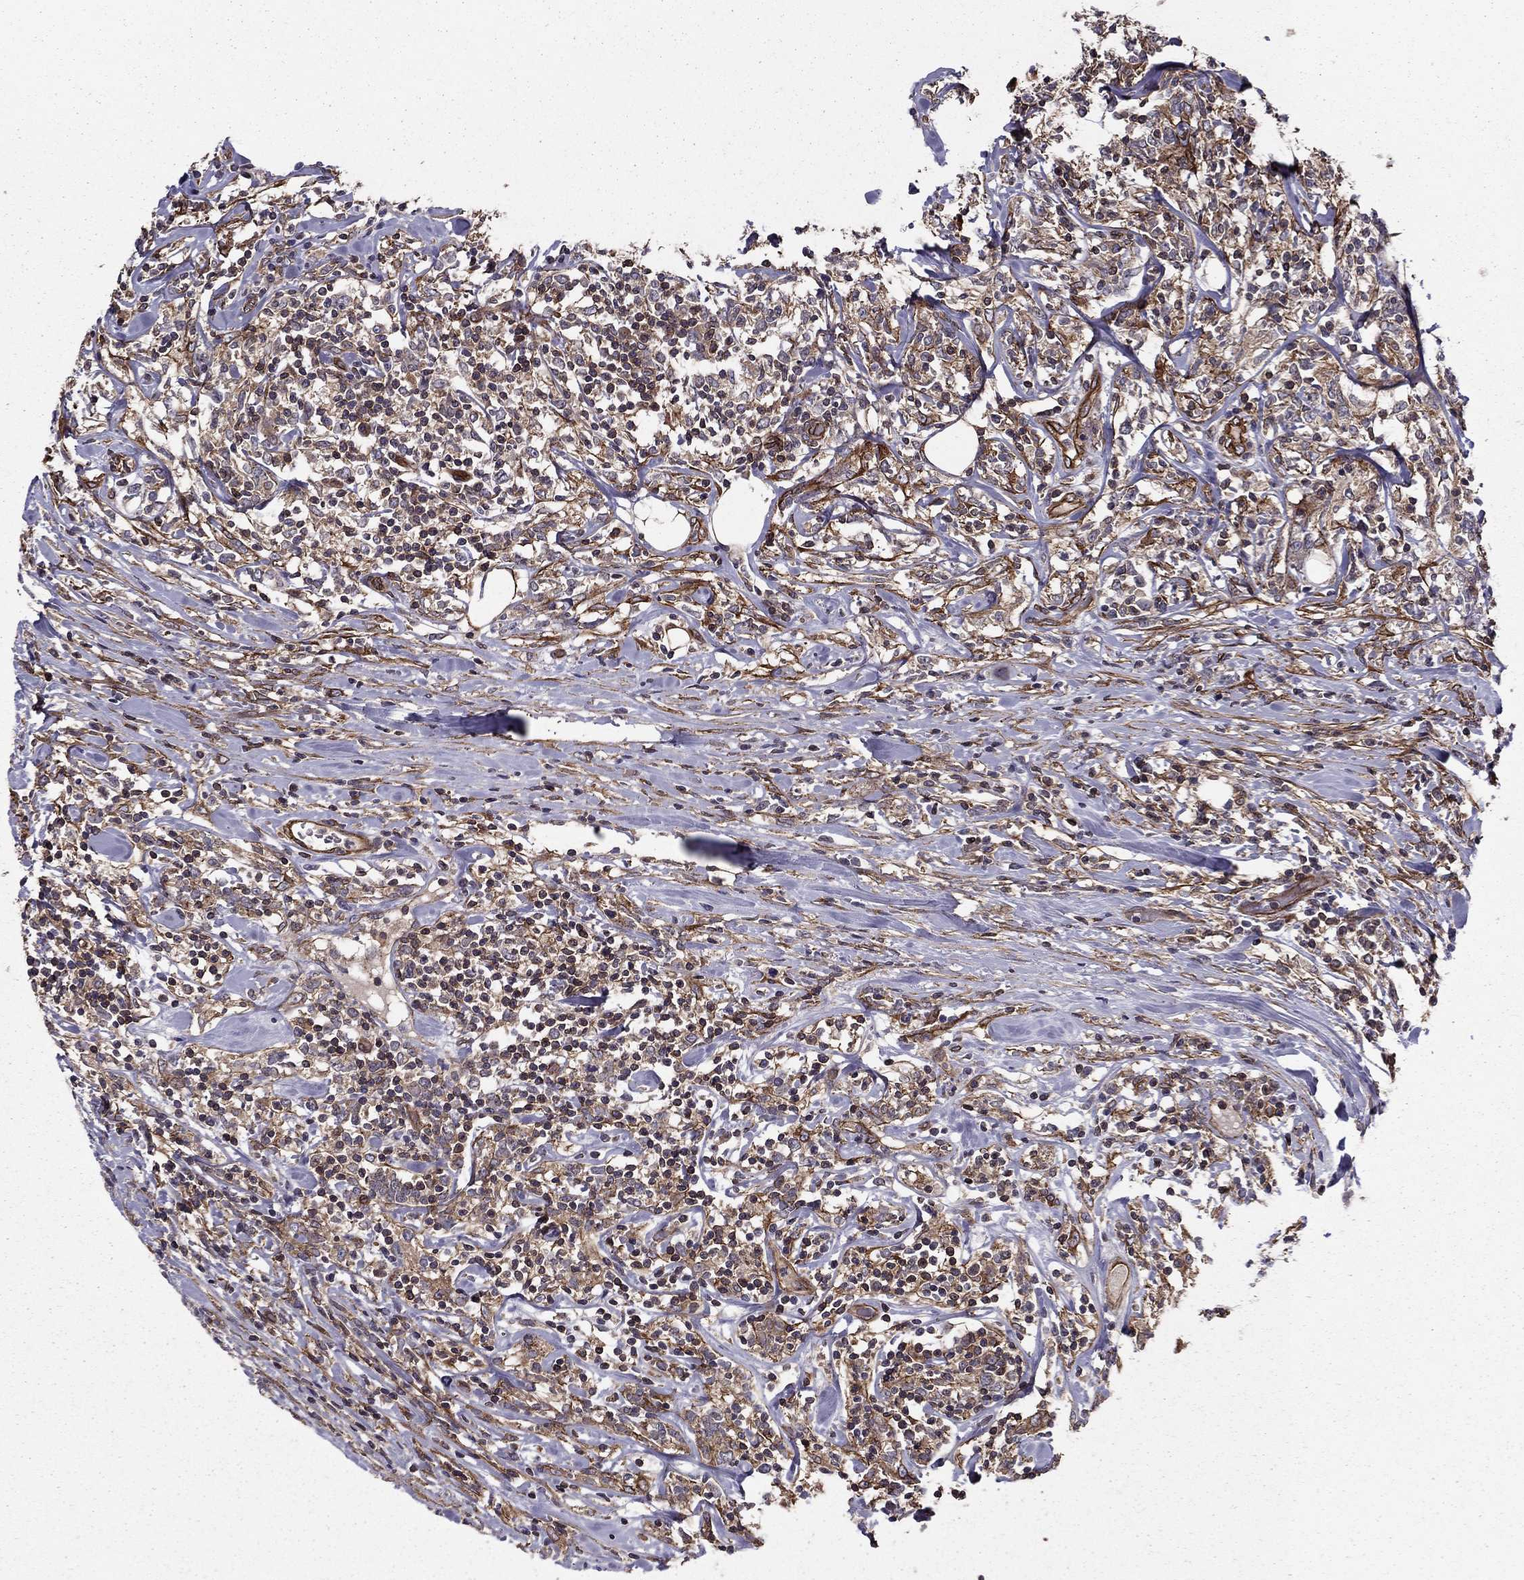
{"staining": {"intensity": "strong", "quantity": "<25%", "location": "cytoplasmic/membranous"}, "tissue": "lymphoma", "cell_type": "Tumor cells", "image_type": "cancer", "snomed": [{"axis": "morphology", "description": "Malignant lymphoma, non-Hodgkin's type, High grade"}, {"axis": "topography", "description": "Lymph node"}], "caption": "Protein expression analysis of human lymphoma reveals strong cytoplasmic/membranous positivity in about <25% of tumor cells.", "gene": "SHMT1", "patient": {"sex": "female", "age": 84}}